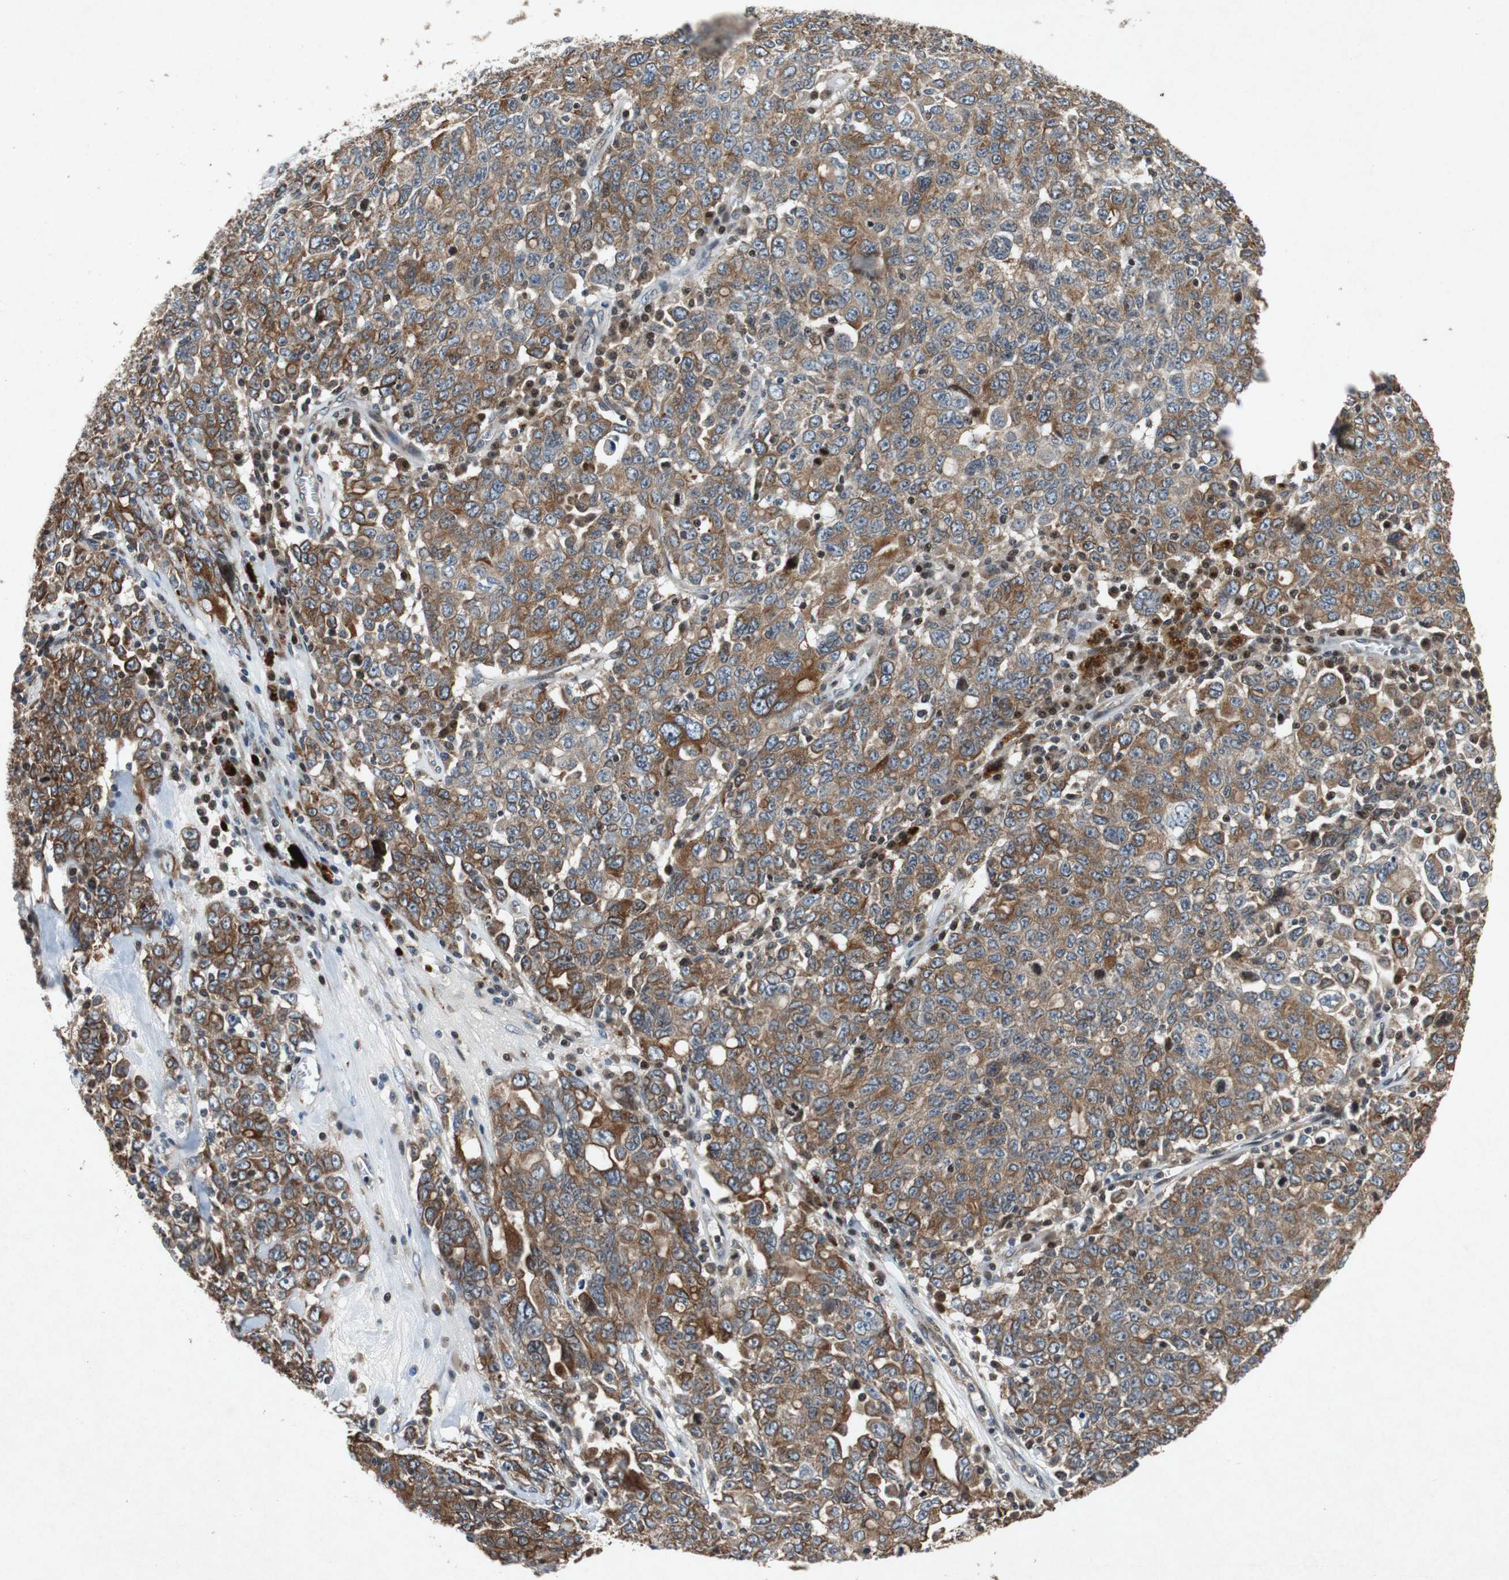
{"staining": {"intensity": "moderate", "quantity": ">75%", "location": "cytoplasmic/membranous"}, "tissue": "ovarian cancer", "cell_type": "Tumor cells", "image_type": "cancer", "snomed": [{"axis": "morphology", "description": "Carcinoma, endometroid"}, {"axis": "topography", "description": "Ovary"}], "caption": "Immunohistochemical staining of ovarian cancer shows medium levels of moderate cytoplasmic/membranous positivity in about >75% of tumor cells.", "gene": "TUBA4A", "patient": {"sex": "female", "age": 62}}